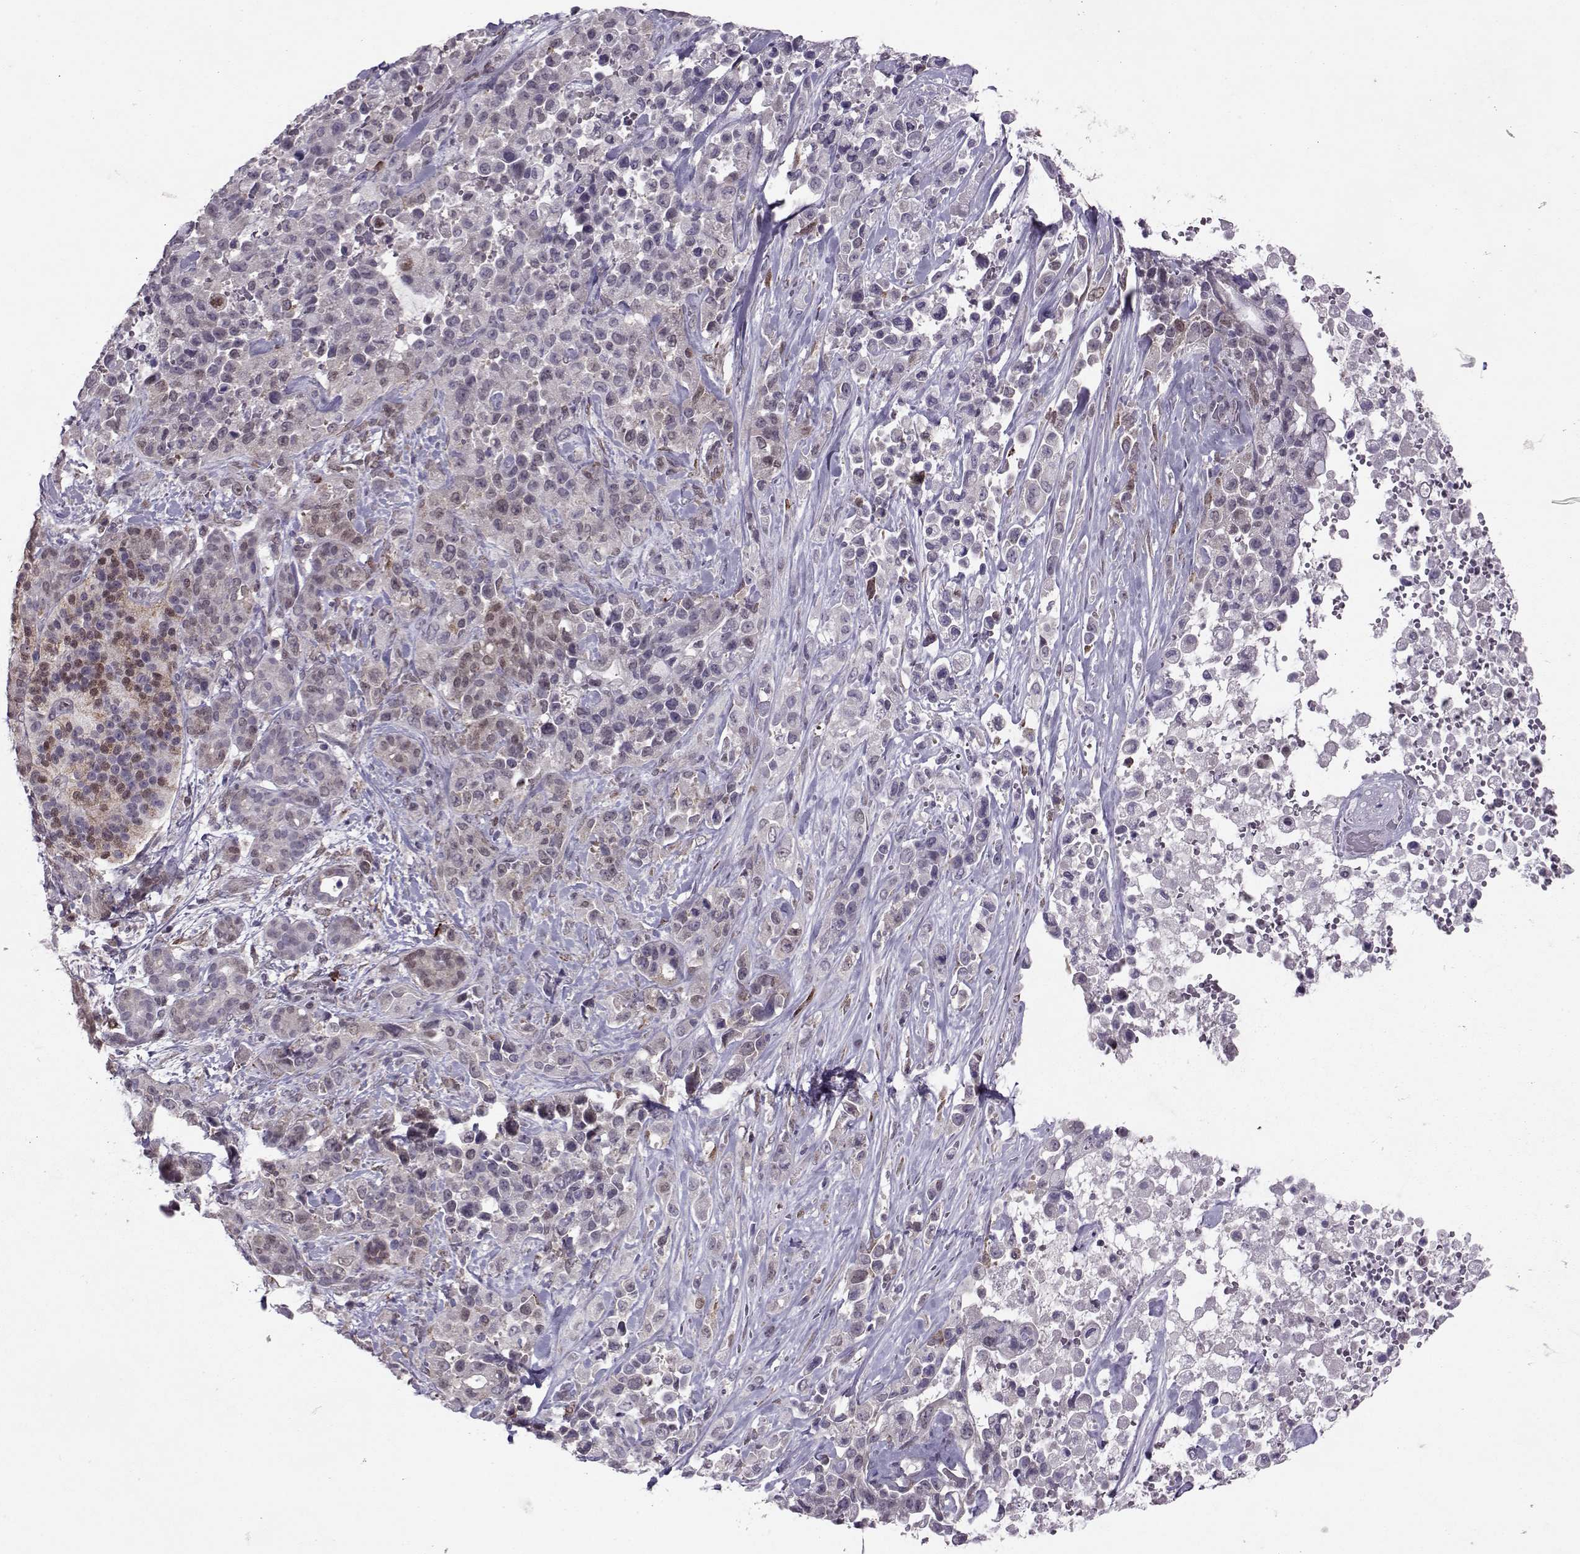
{"staining": {"intensity": "weak", "quantity": "<25%", "location": "cytoplasmic/membranous,nuclear"}, "tissue": "pancreatic cancer", "cell_type": "Tumor cells", "image_type": "cancer", "snomed": [{"axis": "morphology", "description": "Adenocarcinoma, NOS"}, {"axis": "topography", "description": "Pancreas"}], "caption": "Tumor cells show no significant protein staining in pancreatic cancer (adenocarcinoma). The staining was performed using DAB to visualize the protein expression in brown, while the nuclei were stained in blue with hematoxylin (Magnification: 20x).", "gene": "CDK4", "patient": {"sex": "male", "age": 44}}